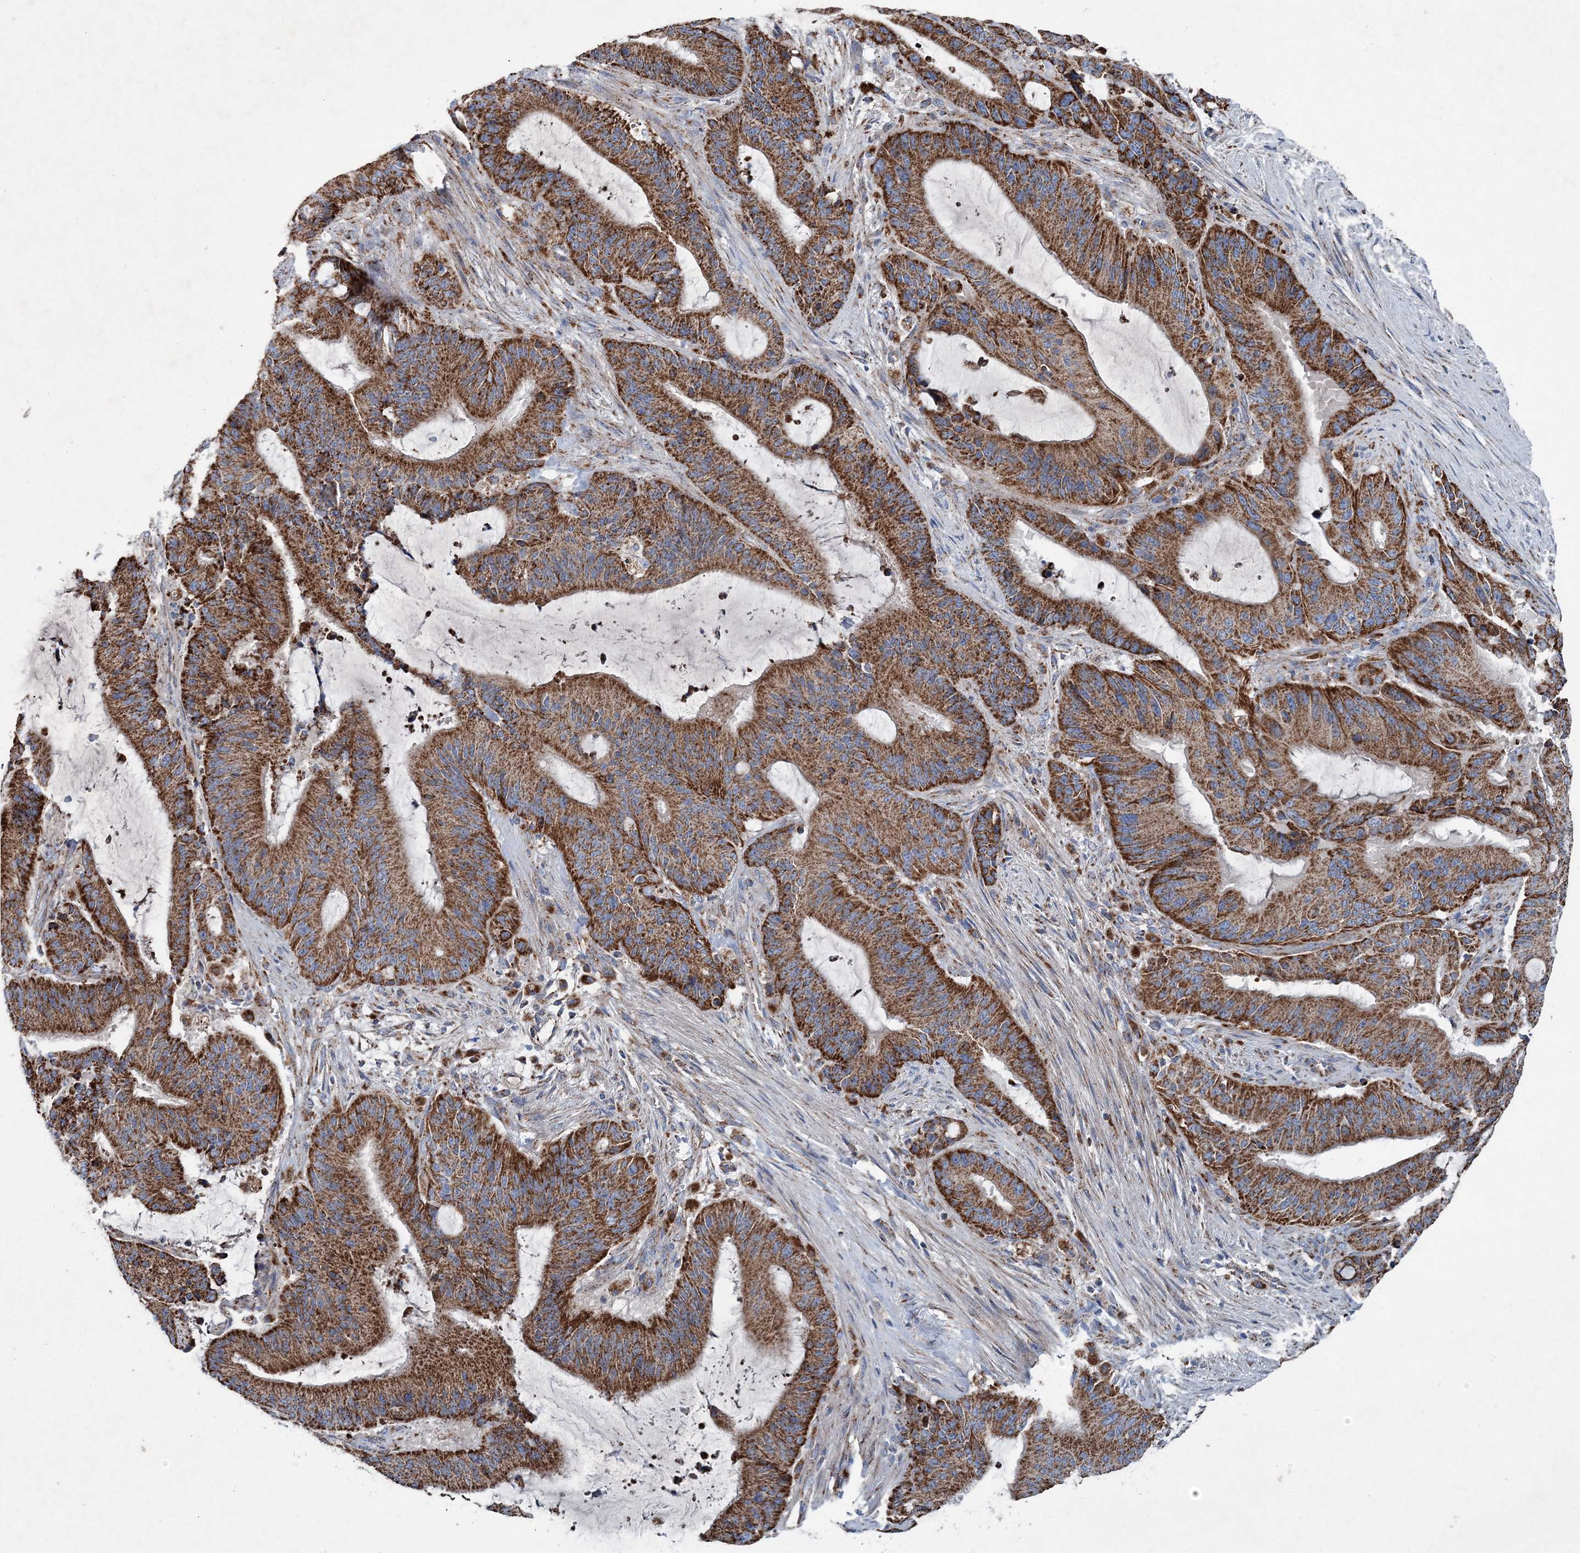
{"staining": {"intensity": "strong", "quantity": ">75%", "location": "cytoplasmic/membranous"}, "tissue": "liver cancer", "cell_type": "Tumor cells", "image_type": "cancer", "snomed": [{"axis": "morphology", "description": "Normal tissue, NOS"}, {"axis": "morphology", "description": "Cholangiocarcinoma"}, {"axis": "topography", "description": "Liver"}, {"axis": "topography", "description": "Peripheral nerve tissue"}], "caption": "Liver cholangiocarcinoma tissue exhibits strong cytoplasmic/membranous expression in approximately >75% of tumor cells", "gene": "SPAG16", "patient": {"sex": "female", "age": 73}}